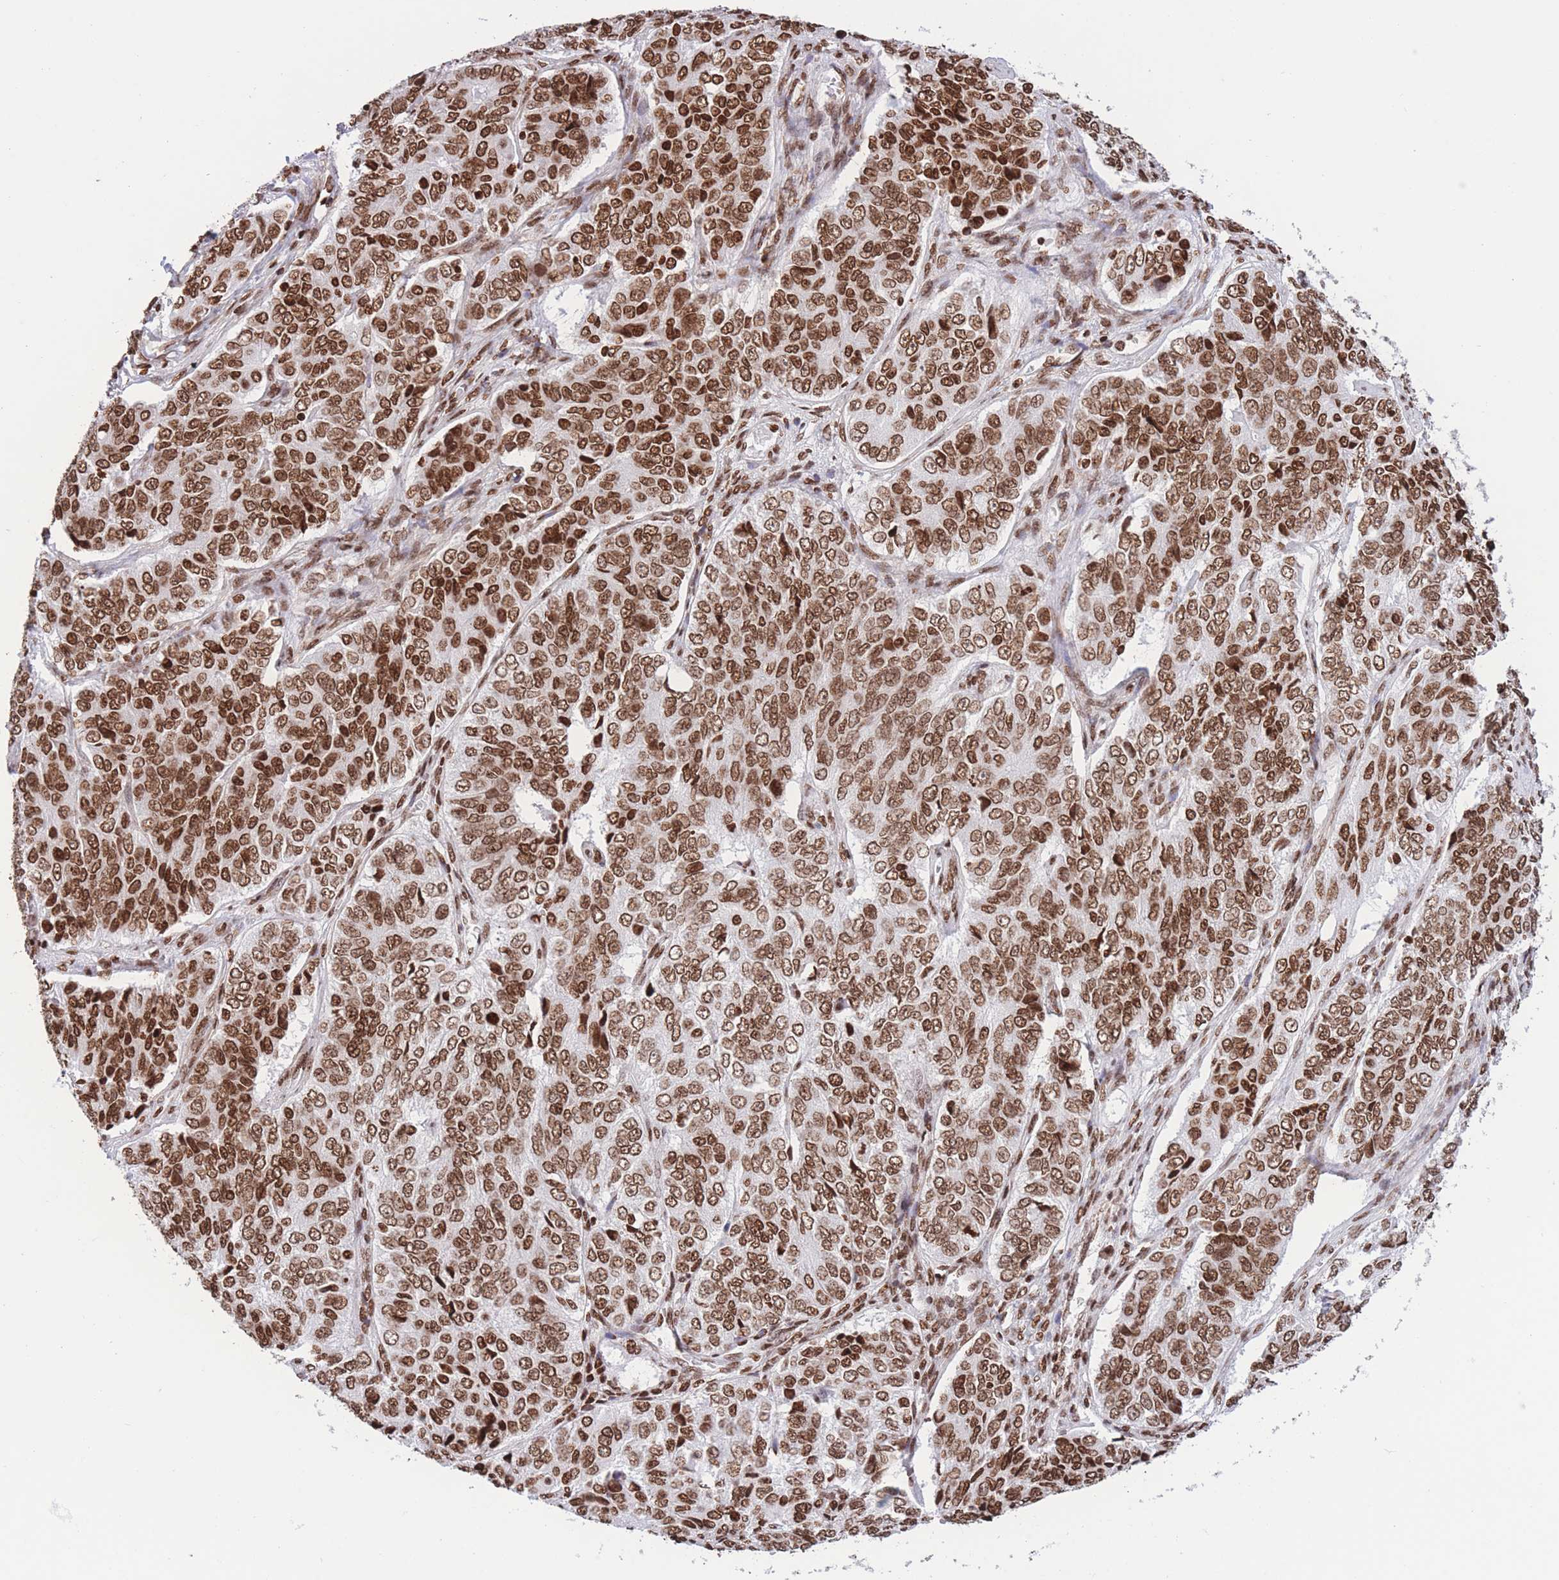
{"staining": {"intensity": "strong", "quantity": ">75%", "location": "nuclear"}, "tissue": "ovarian cancer", "cell_type": "Tumor cells", "image_type": "cancer", "snomed": [{"axis": "morphology", "description": "Carcinoma, endometroid"}, {"axis": "topography", "description": "Ovary"}], "caption": "Strong nuclear expression for a protein is identified in approximately >75% of tumor cells of ovarian cancer using IHC.", "gene": "H2BC11", "patient": {"sex": "female", "age": 51}}